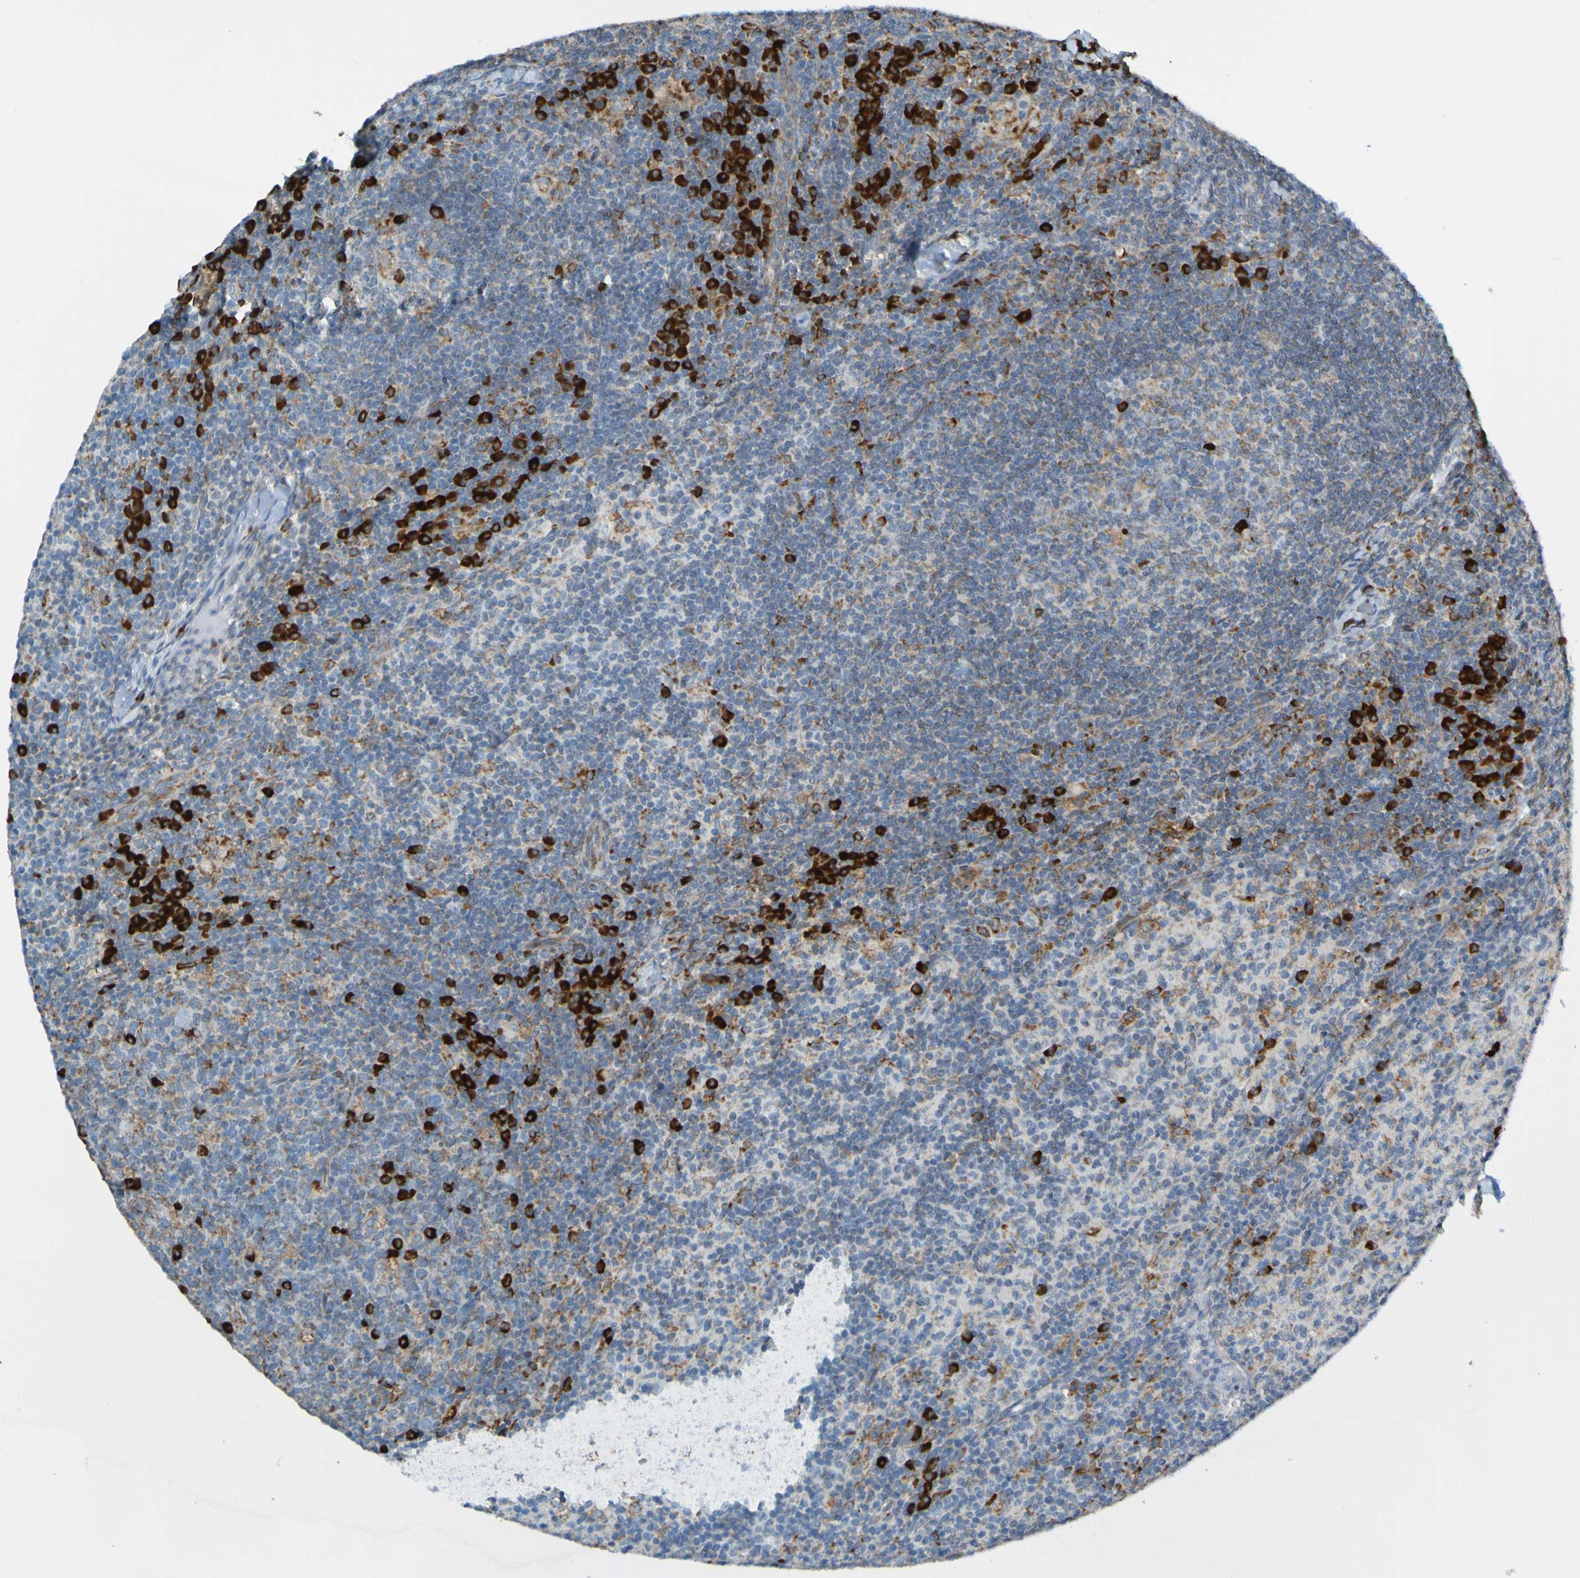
{"staining": {"intensity": "negative", "quantity": "none", "location": "none"}, "tissue": "lymph node", "cell_type": "Germinal center cells", "image_type": "normal", "snomed": [{"axis": "morphology", "description": "Normal tissue, NOS"}, {"axis": "morphology", "description": "Inflammation, NOS"}, {"axis": "topography", "description": "Lymph node"}], "caption": "Germinal center cells show no significant positivity in normal lymph node.", "gene": "SSR1", "patient": {"sex": "male", "age": 55}}